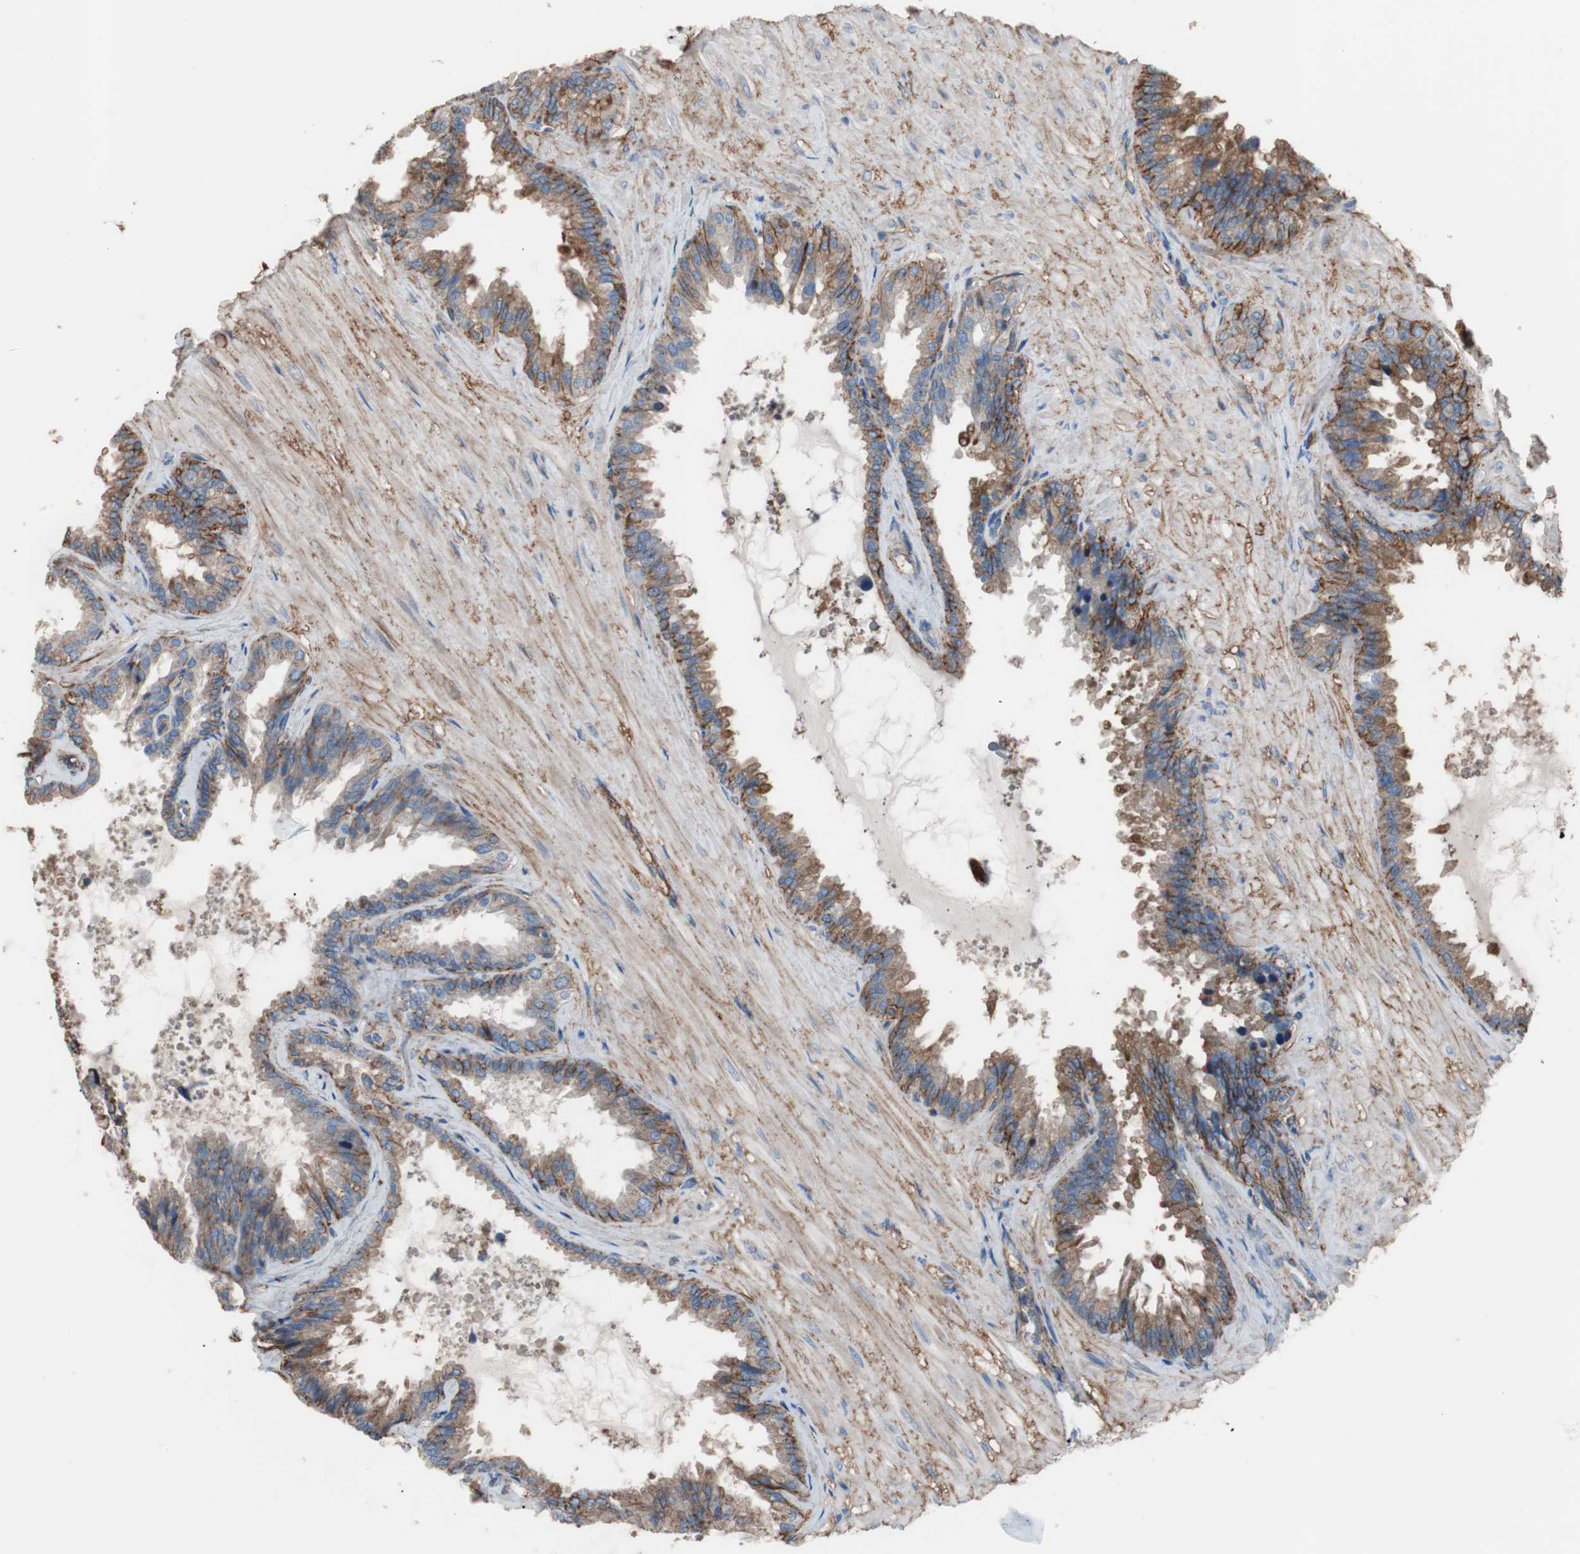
{"staining": {"intensity": "strong", "quantity": ">75%", "location": "cytoplasmic/membranous"}, "tissue": "seminal vesicle", "cell_type": "Glandular cells", "image_type": "normal", "snomed": [{"axis": "morphology", "description": "Normal tissue, NOS"}, {"axis": "topography", "description": "Seminal veicle"}], "caption": "DAB immunohistochemical staining of benign seminal vesicle reveals strong cytoplasmic/membranous protein positivity in about >75% of glandular cells.", "gene": "CD81", "patient": {"sex": "male", "age": 46}}